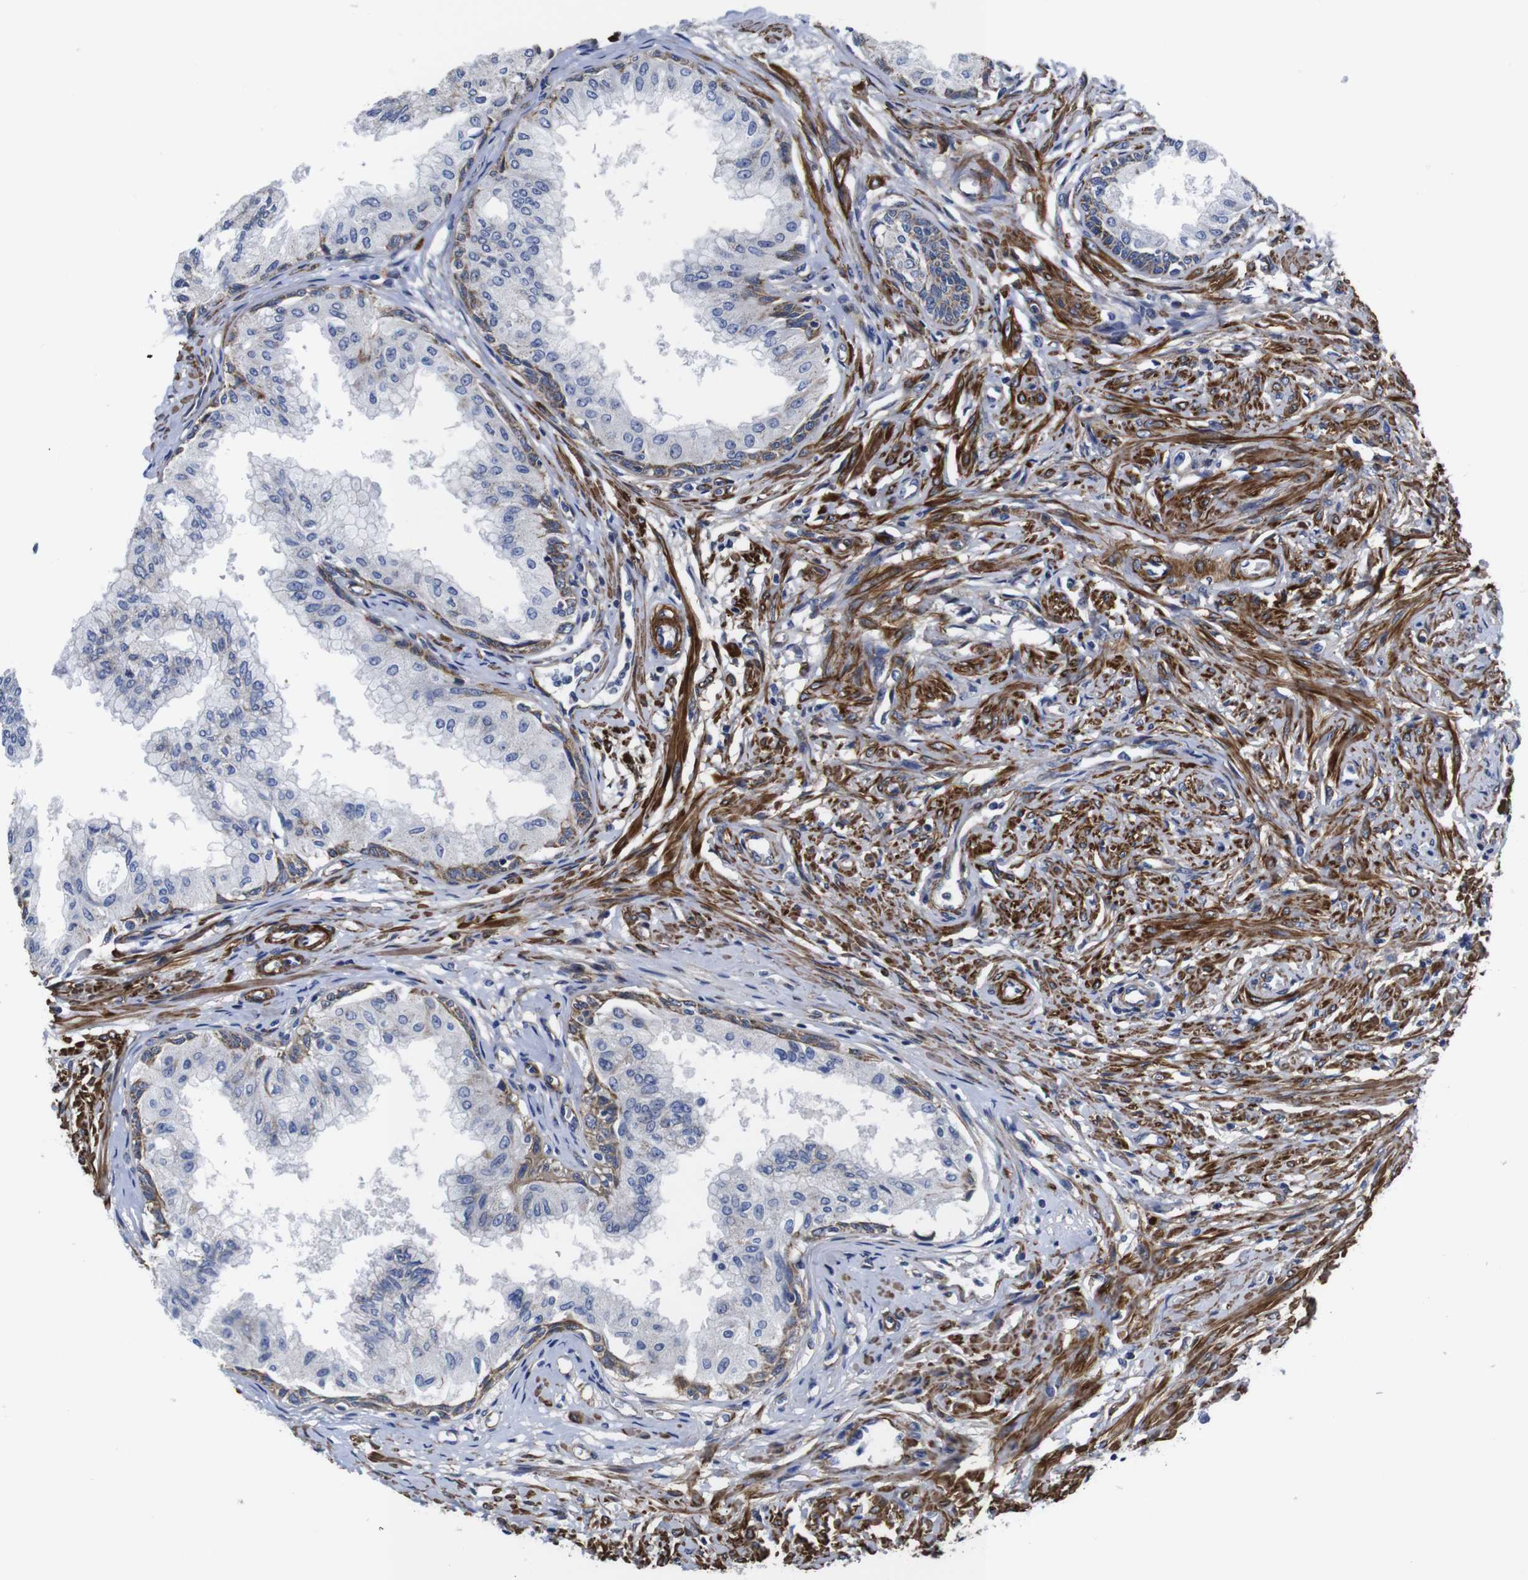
{"staining": {"intensity": "weak", "quantity": "25%-75%", "location": "cytoplasmic/membranous"}, "tissue": "prostate", "cell_type": "Glandular cells", "image_type": "normal", "snomed": [{"axis": "morphology", "description": "Normal tissue, NOS"}, {"axis": "topography", "description": "Prostate"}, {"axis": "topography", "description": "Seminal veicle"}], "caption": "Weak cytoplasmic/membranous protein staining is seen in approximately 25%-75% of glandular cells in prostate. (DAB IHC, brown staining for protein, blue staining for nuclei).", "gene": "WNT10A", "patient": {"sex": "male", "age": 60}}